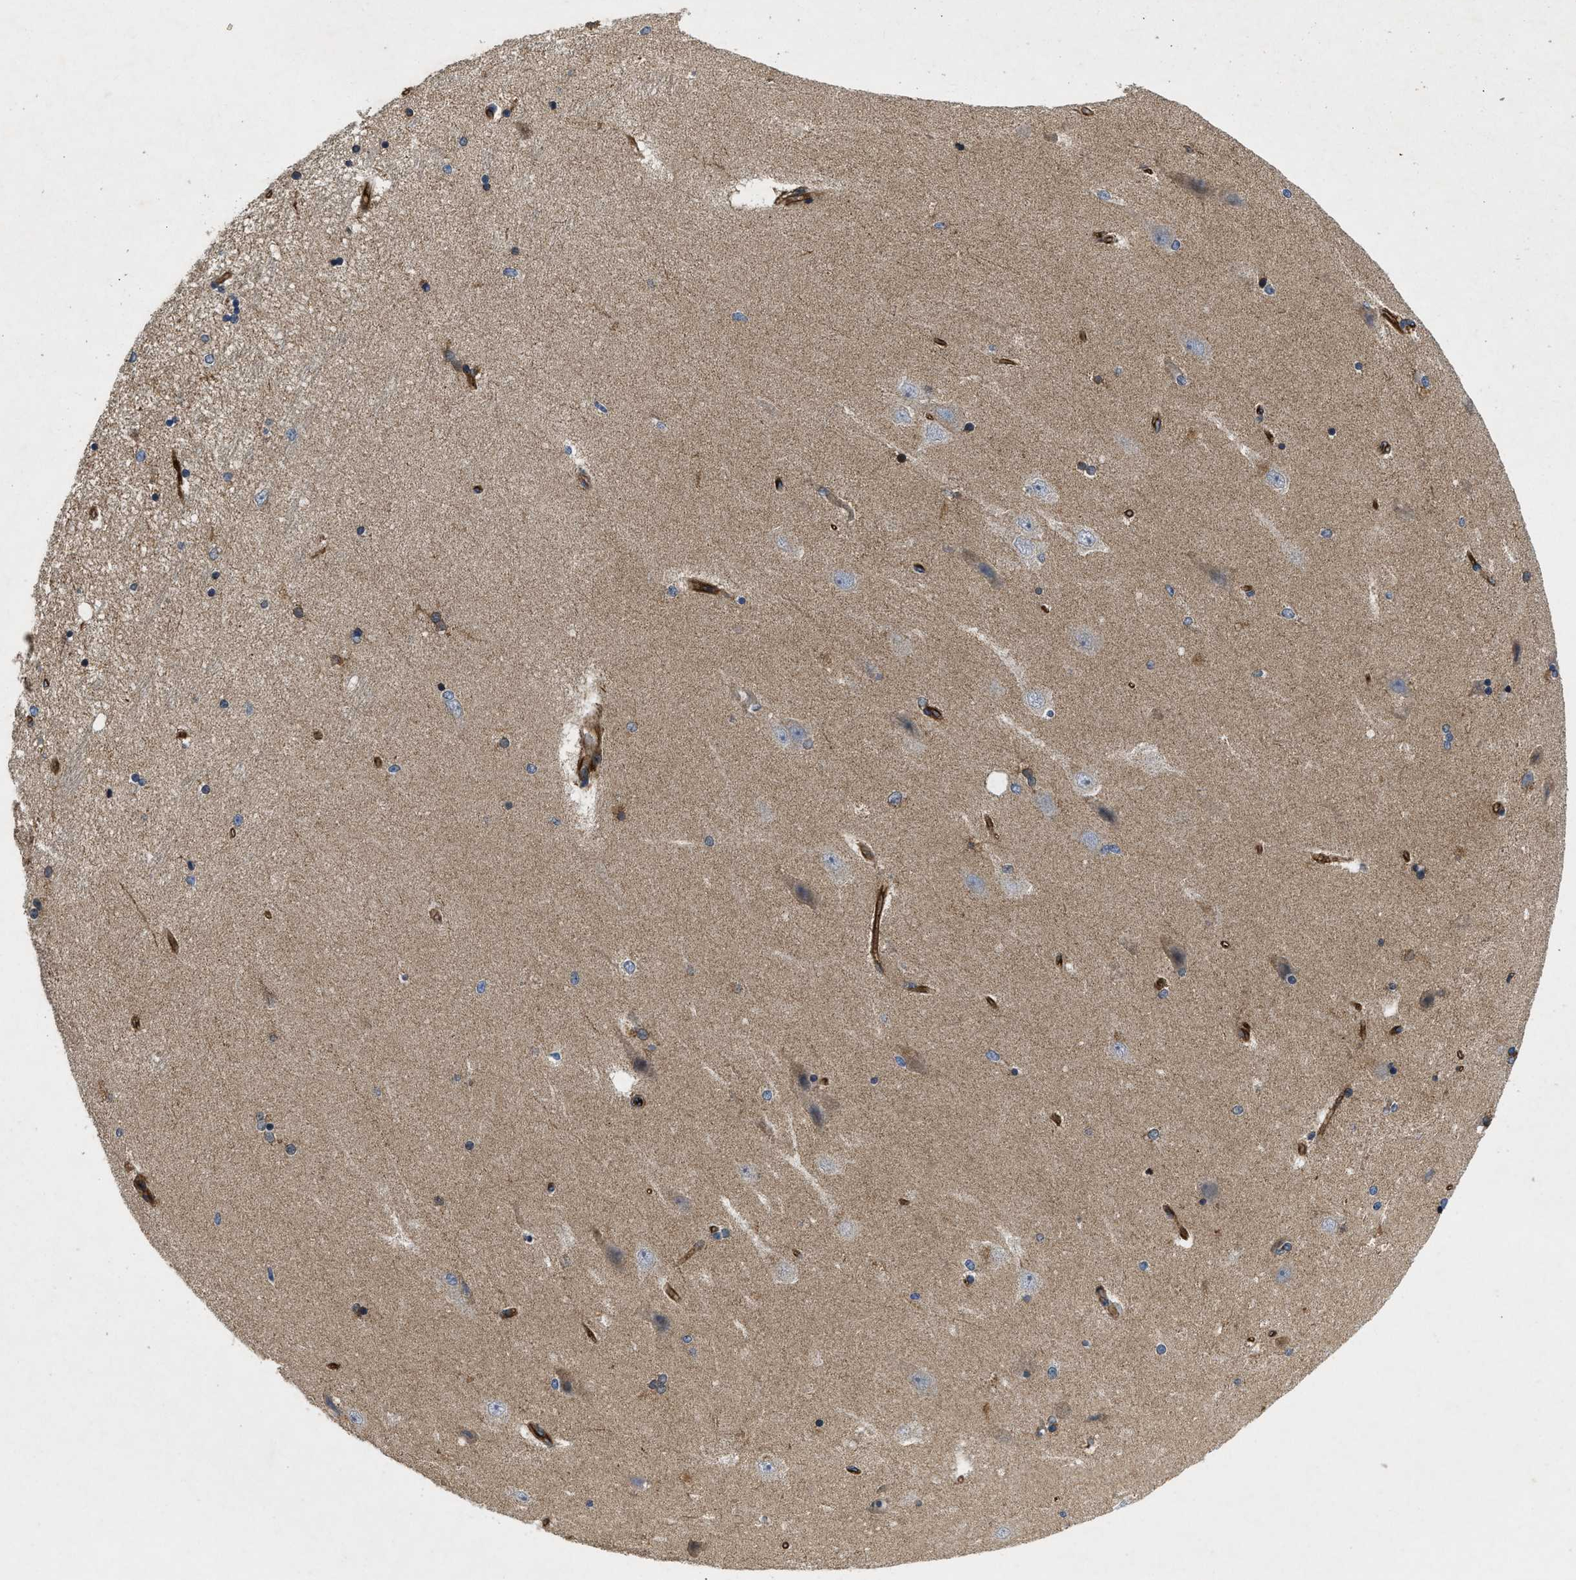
{"staining": {"intensity": "weak", "quantity": "<25%", "location": "cytoplasmic/membranous"}, "tissue": "hippocampus", "cell_type": "Glial cells", "image_type": "normal", "snomed": [{"axis": "morphology", "description": "Normal tissue, NOS"}, {"axis": "topography", "description": "Hippocampus"}], "caption": "IHC micrograph of normal hippocampus: hippocampus stained with DAB demonstrates no significant protein positivity in glial cells.", "gene": "HSPA12B", "patient": {"sex": "female", "age": 54}}